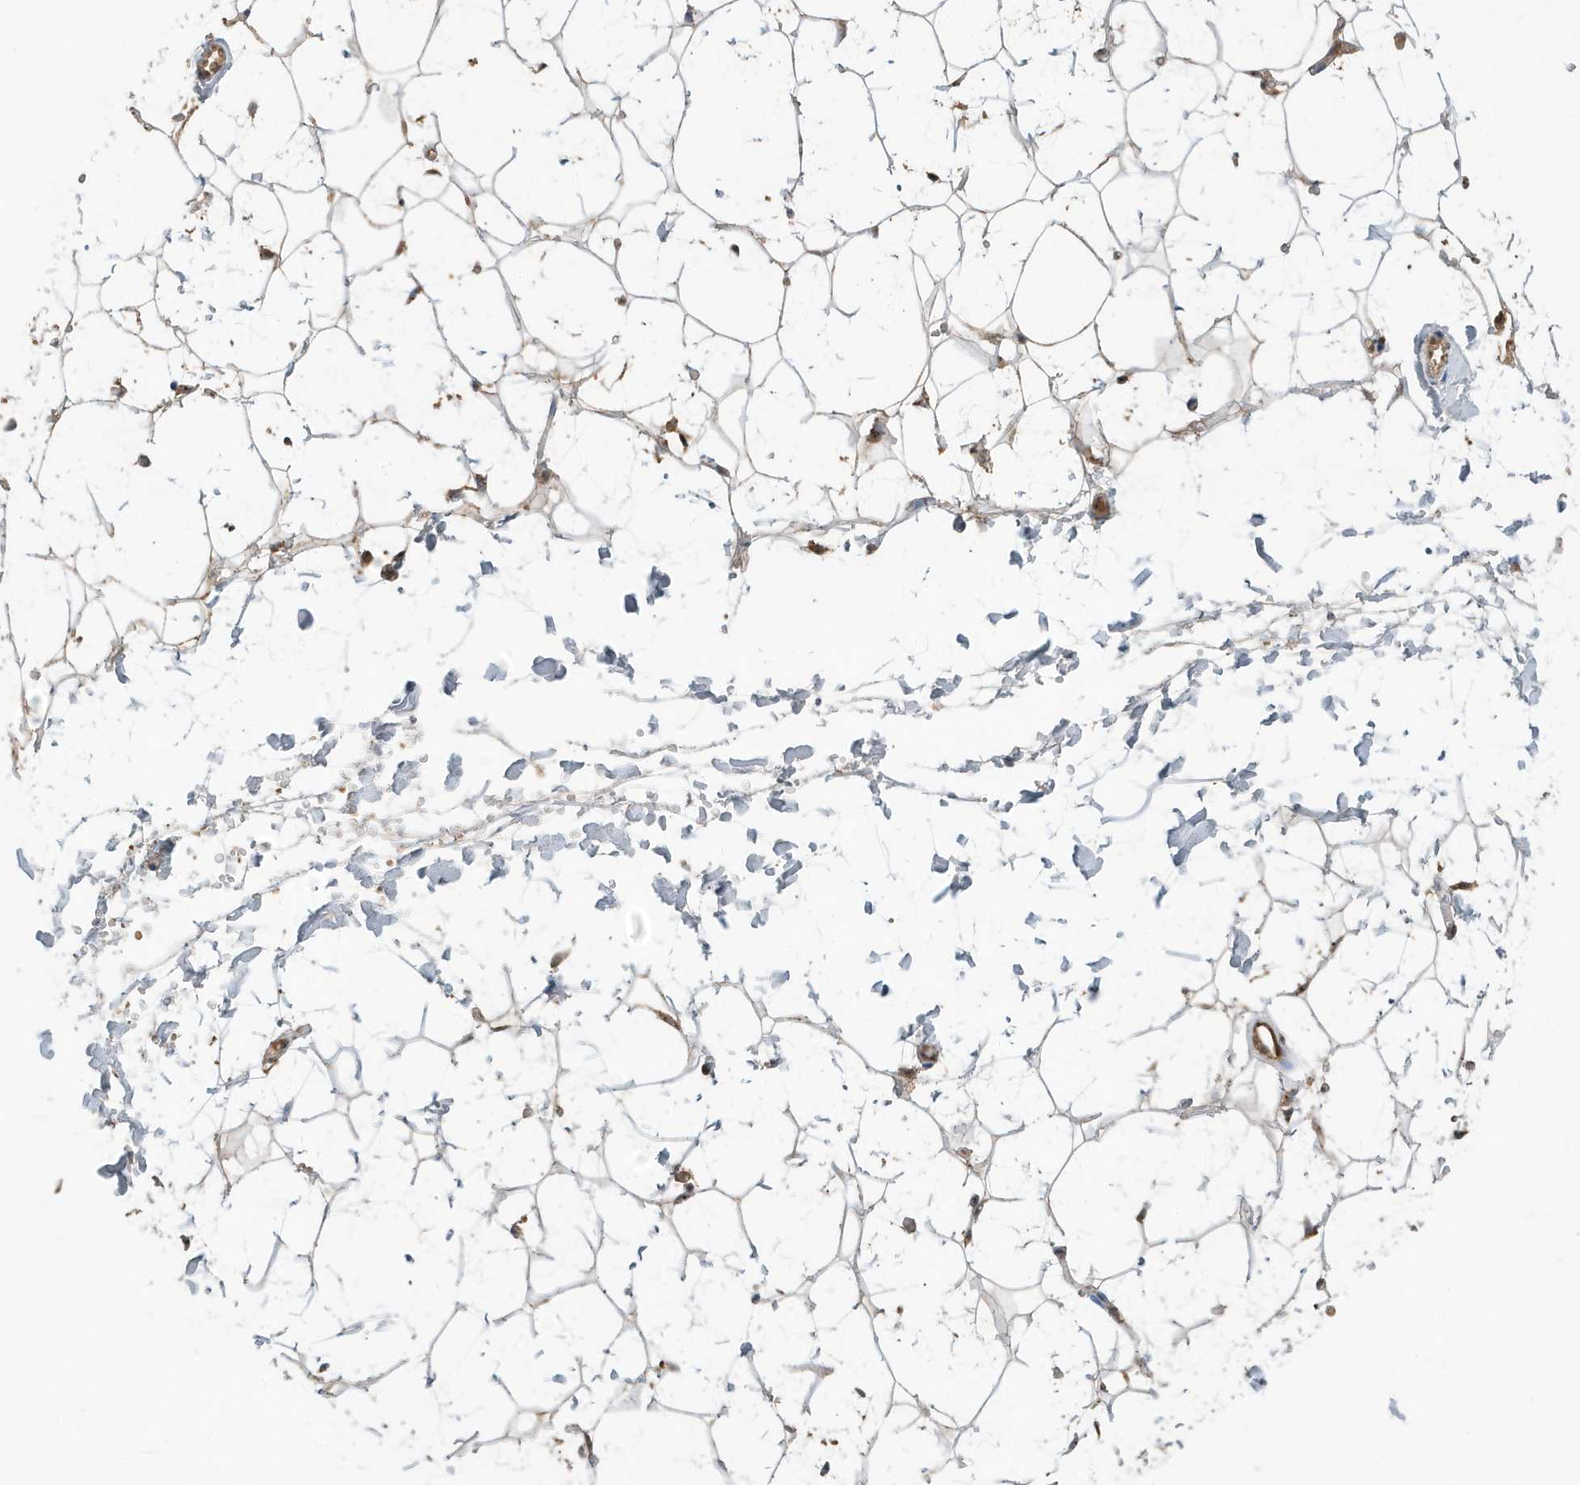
{"staining": {"intensity": "moderate", "quantity": ">75%", "location": "cytoplasmic/membranous,nuclear"}, "tissue": "adipose tissue", "cell_type": "Adipocytes", "image_type": "normal", "snomed": [{"axis": "morphology", "description": "Normal tissue, NOS"}, {"axis": "topography", "description": "Breast"}], "caption": "About >75% of adipocytes in unremarkable human adipose tissue exhibit moderate cytoplasmic/membranous,nuclear protein staining as visualized by brown immunohistochemical staining.", "gene": "ABCB9", "patient": {"sex": "female", "age": 26}}